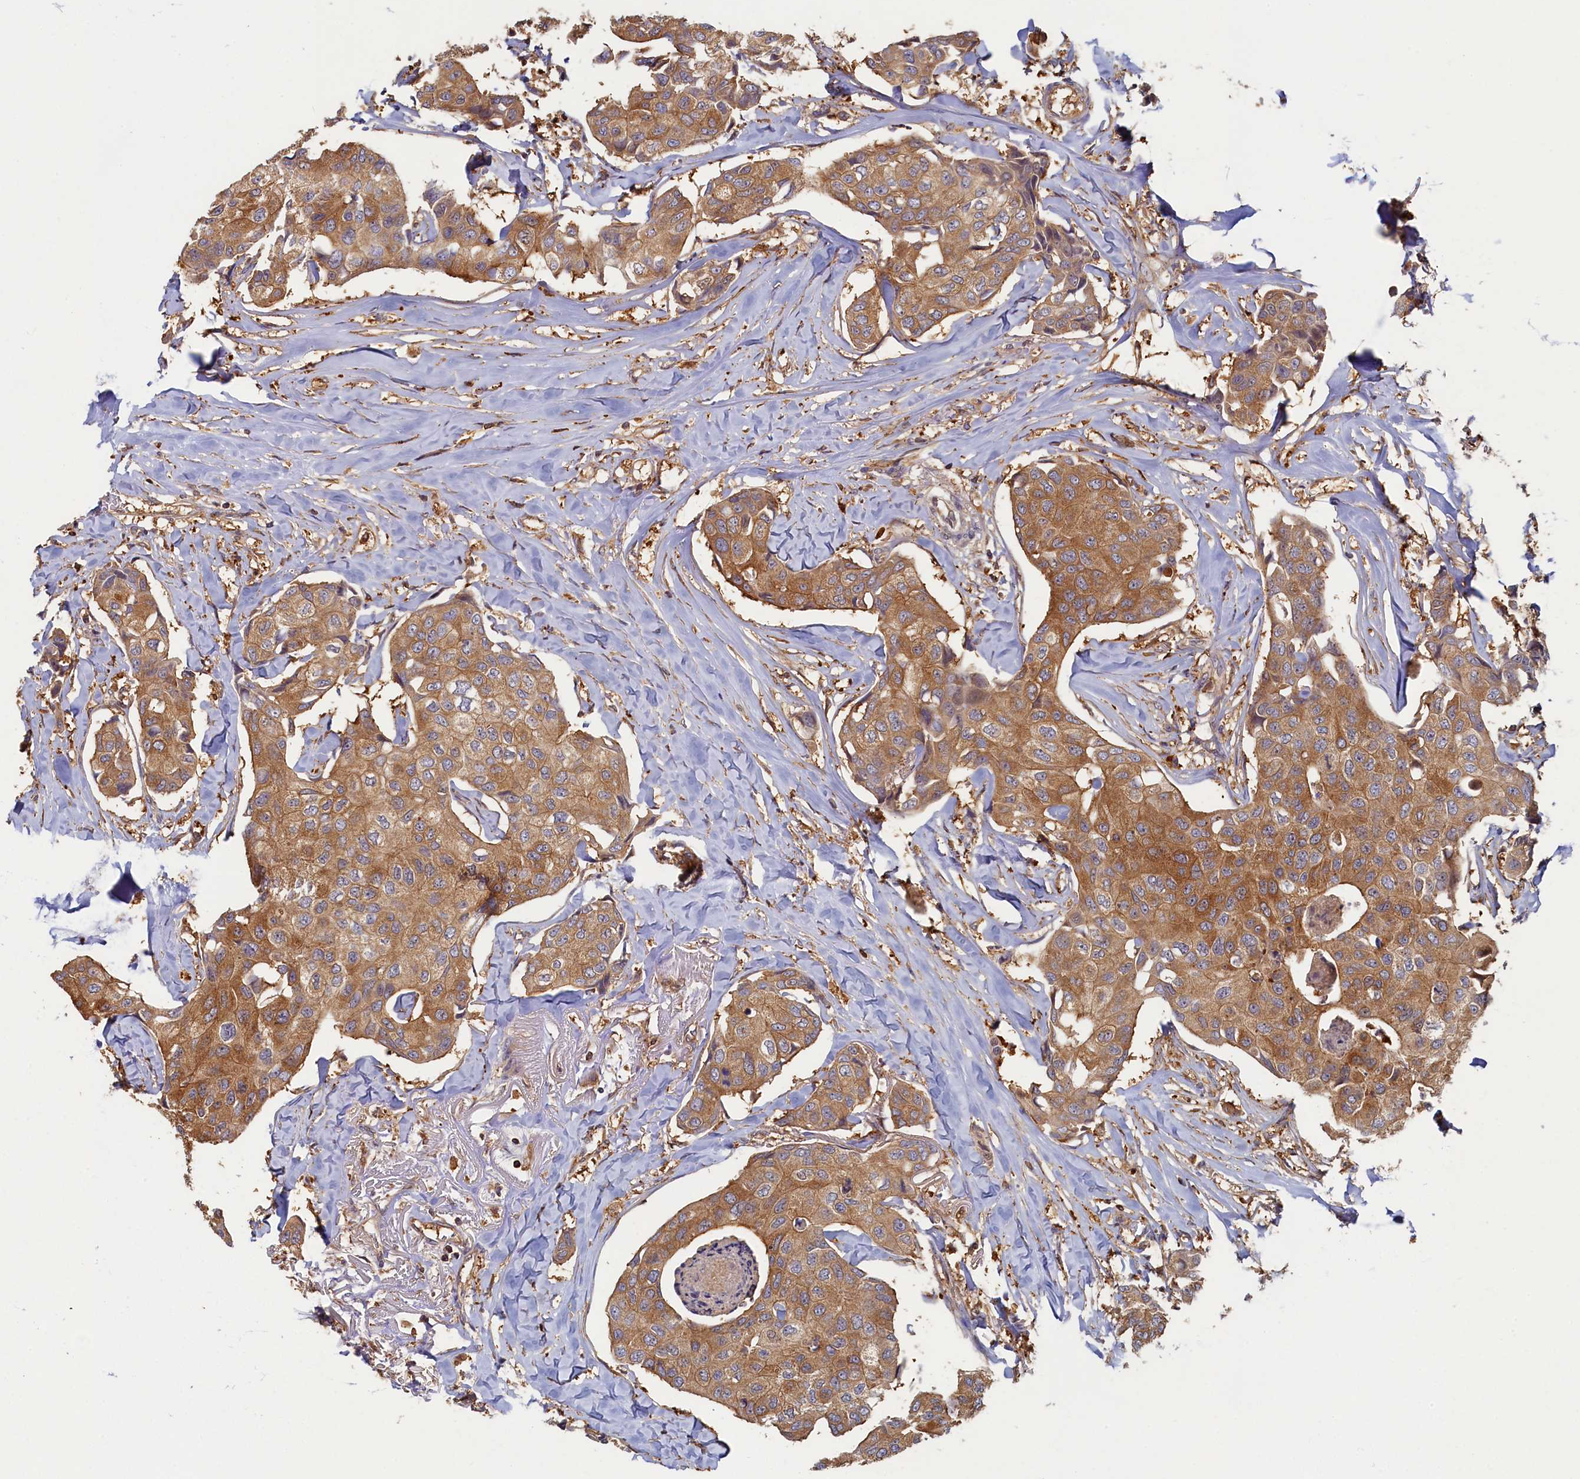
{"staining": {"intensity": "moderate", "quantity": ">75%", "location": "cytoplasmic/membranous"}, "tissue": "breast cancer", "cell_type": "Tumor cells", "image_type": "cancer", "snomed": [{"axis": "morphology", "description": "Duct carcinoma"}, {"axis": "topography", "description": "Breast"}], "caption": "Breast cancer was stained to show a protein in brown. There is medium levels of moderate cytoplasmic/membranous expression in approximately >75% of tumor cells.", "gene": "TIMM8B", "patient": {"sex": "female", "age": 80}}